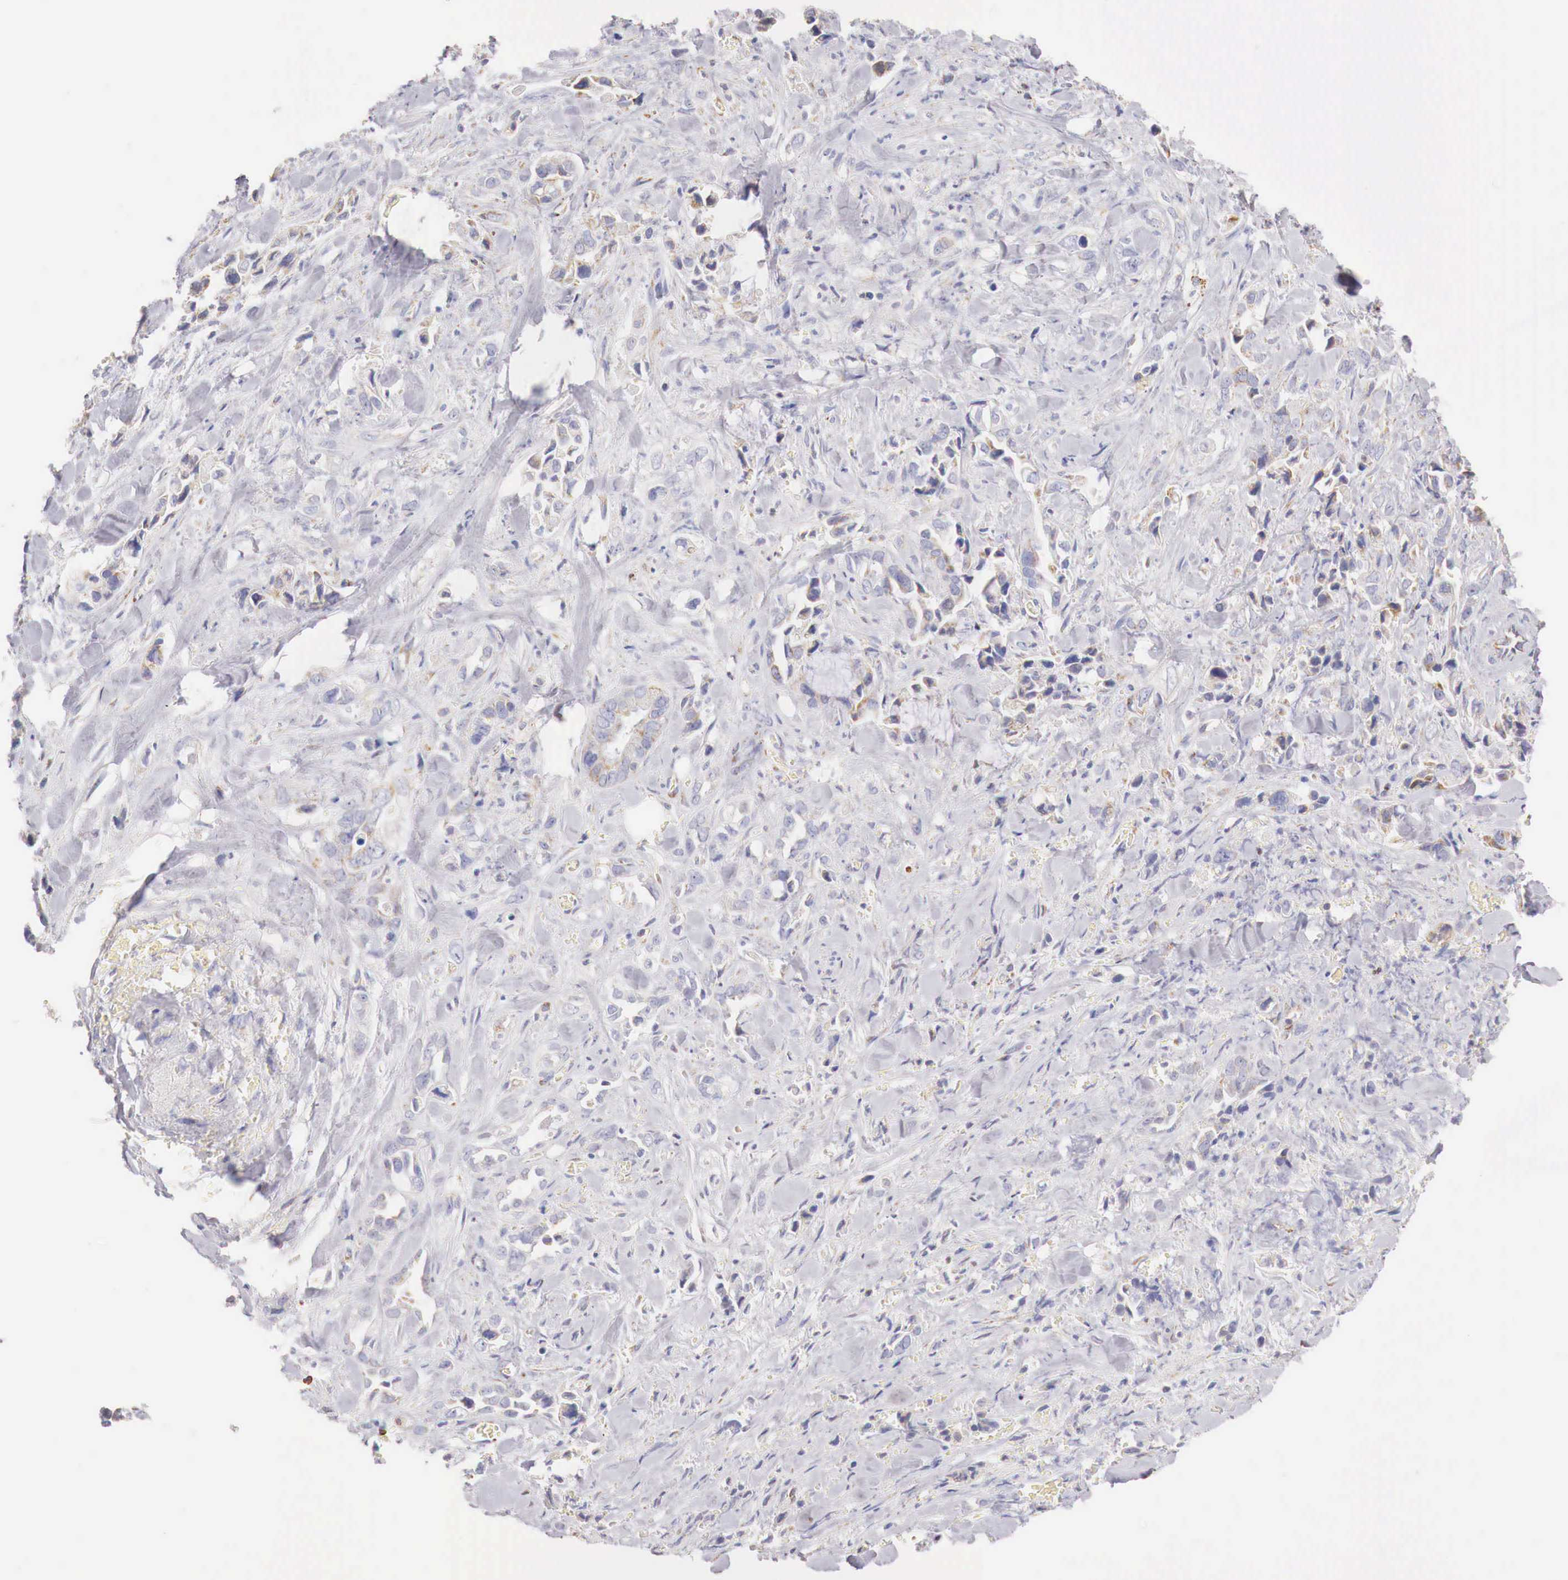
{"staining": {"intensity": "weak", "quantity": "<25%", "location": "cytoplasmic/membranous"}, "tissue": "pancreatic cancer", "cell_type": "Tumor cells", "image_type": "cancer", "snomed": [{"axis": "morphology", "description": "Adenocarcinoma, NOS"}, {"axis": "topography", "description": "Pancreas"}], "caption": "This is an IHC image of human adenocarcinoma (pancreatic). There is no expression in tumor cells.", "gene": "IDH3G", "patient": {"sex": "male", "age": 69}}